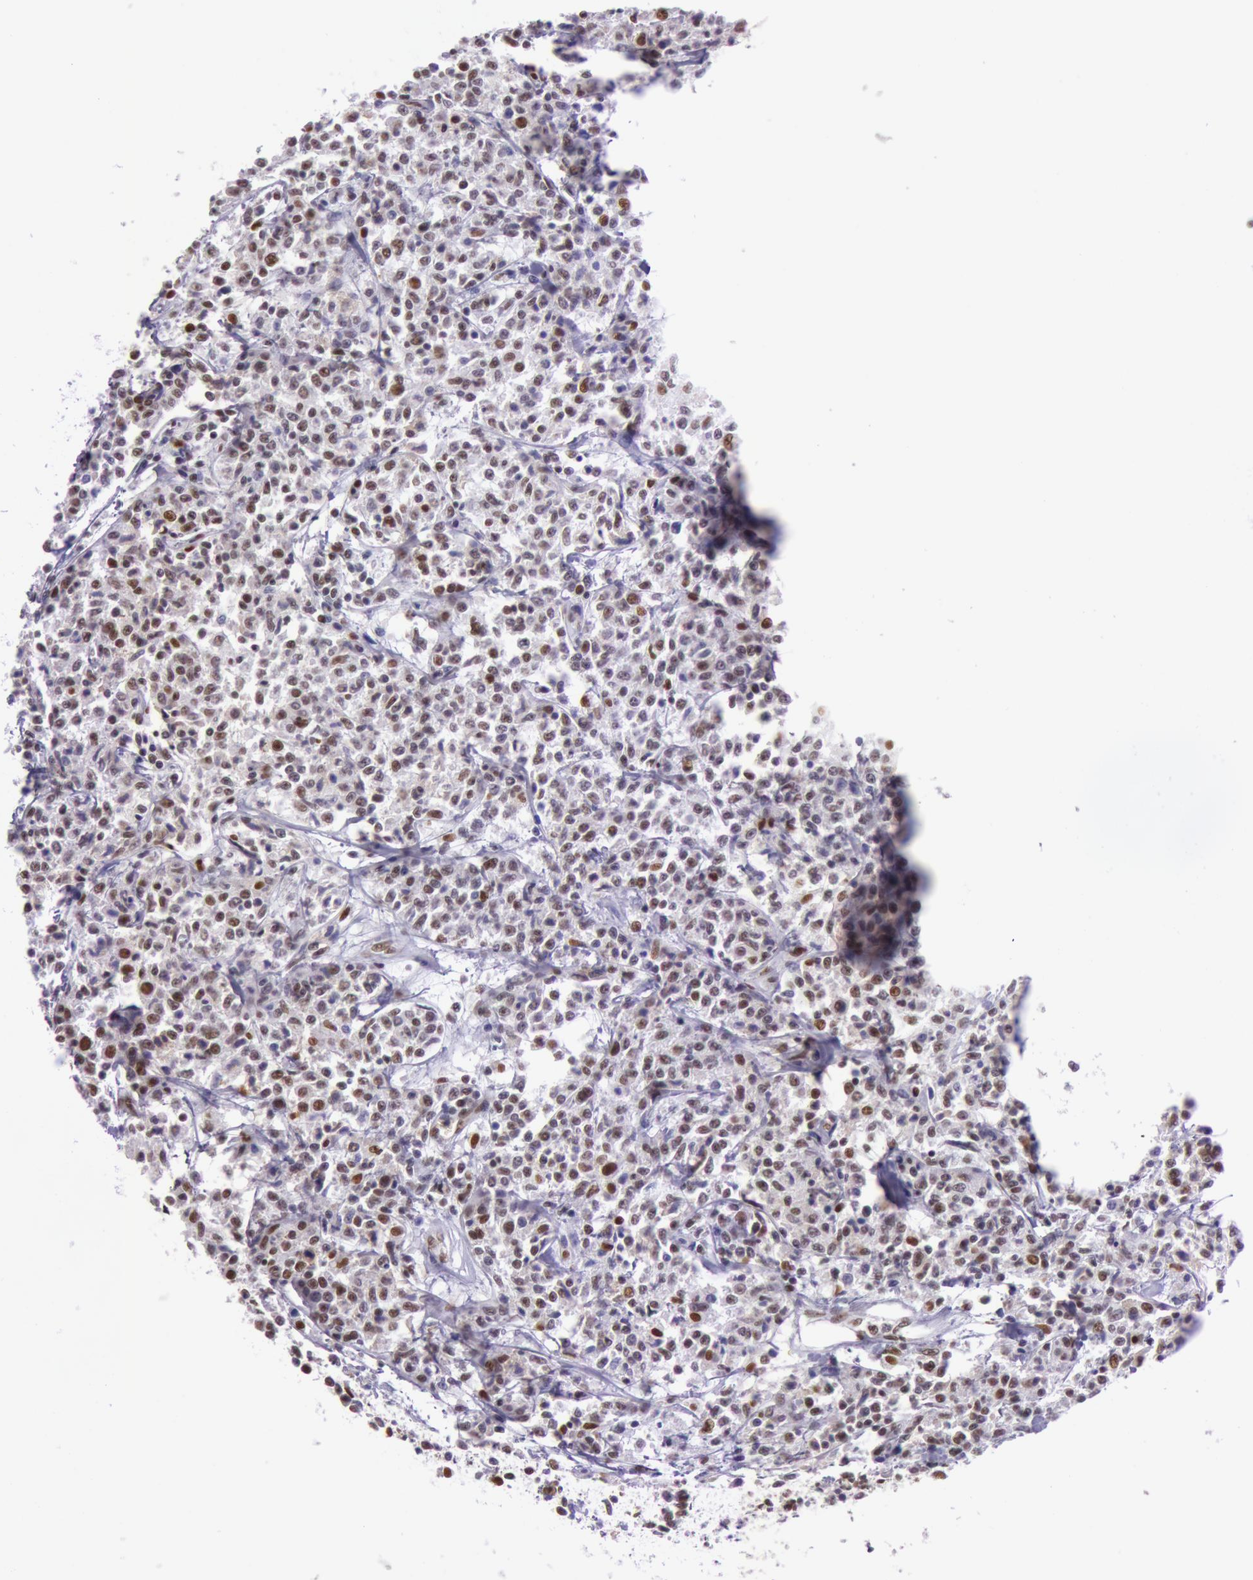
{"staining": {"intensity": "strong", "quantity": "25%-75%", "location": "nuclear"}, "tissue": "lymphoma", "cell_type": "Tumor cells", "image_type": "cancer", "snomed": [{"axis": "morphology", "description": "Malignant lymphoma, non-Hodgkin's type, Low grade"}, {"axis": "topography", "description": "Small intestine"}], "caption": "The immunohistochemical stain labels strong nuclear positivity in tumor cells of lymphoma tissue.", "gene": "NBN", "patient": {"sex": "female", "age": 59}}